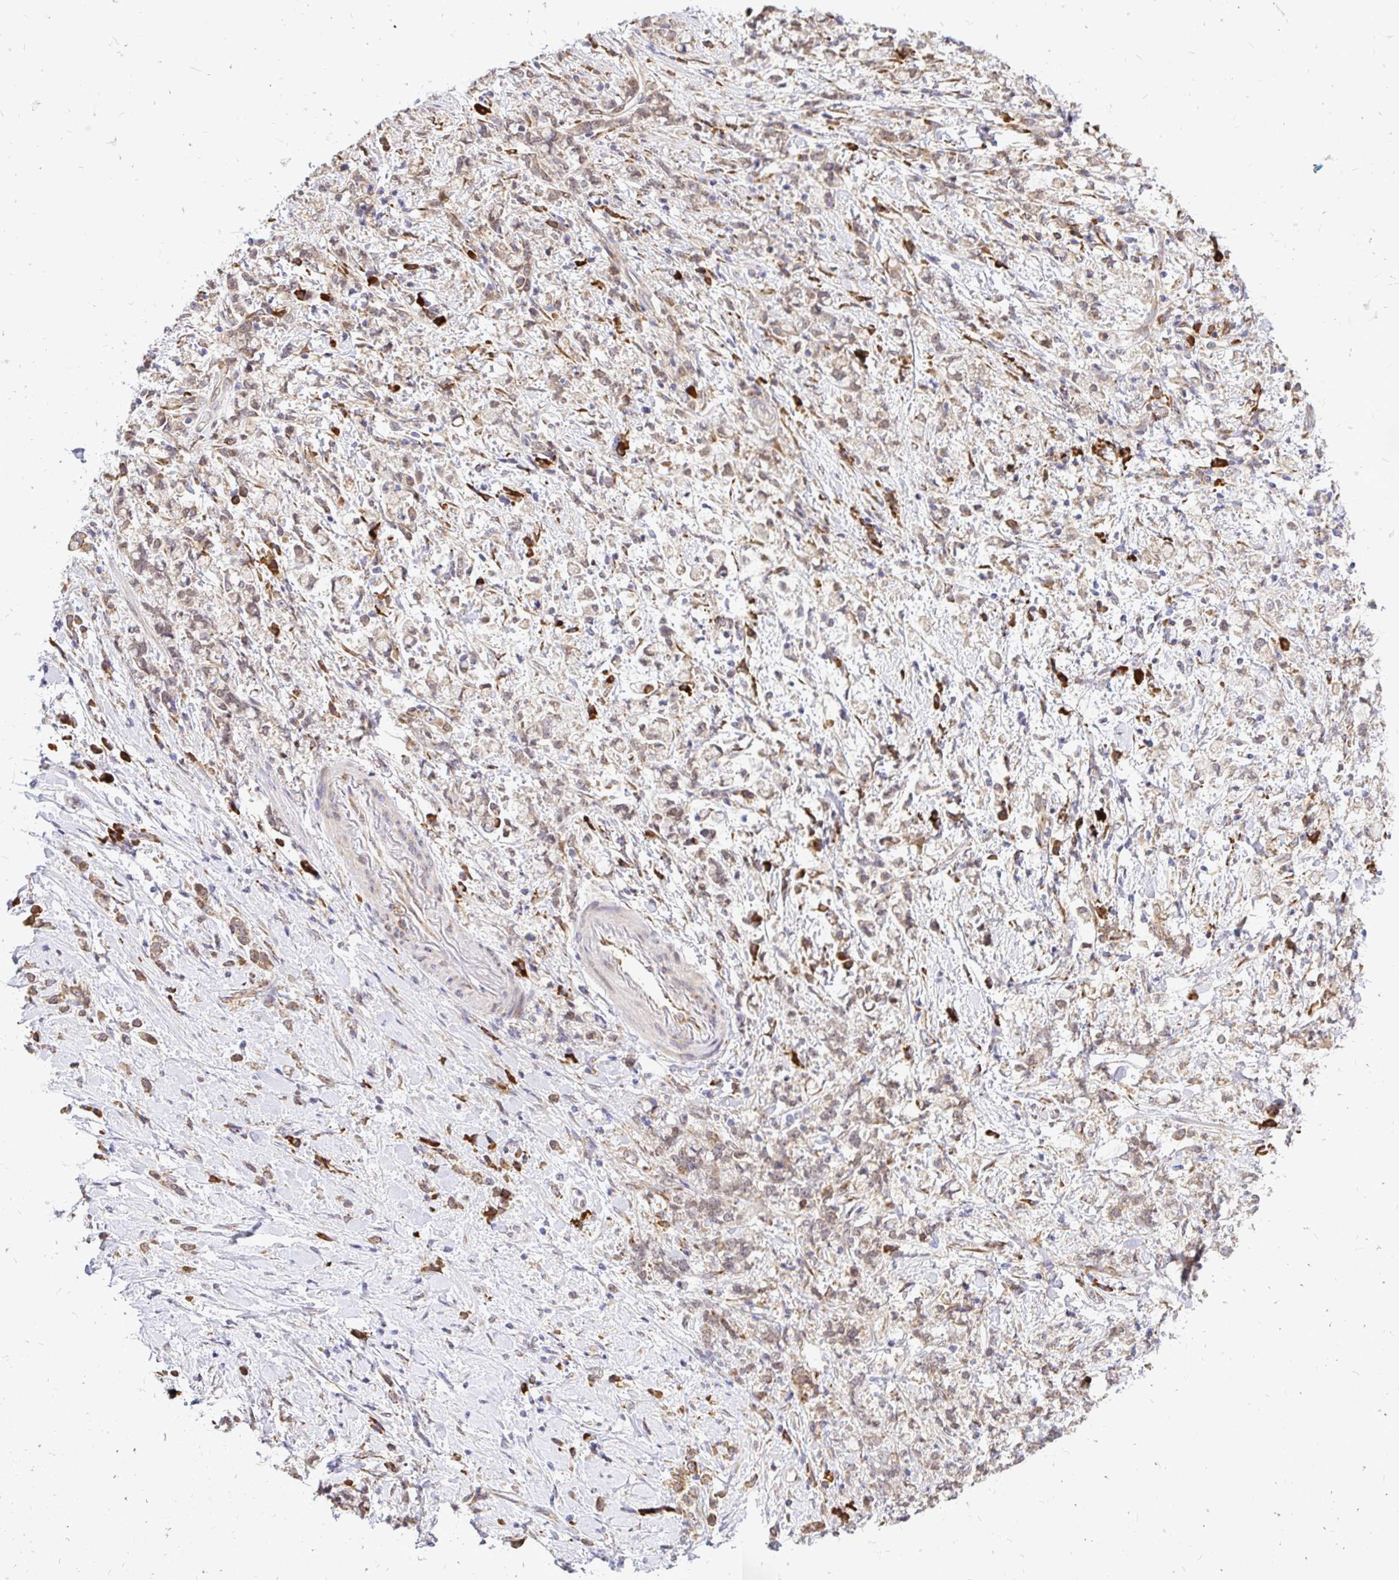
{"staining": {"intensity": "moderate", "quantity": "25%-75%", "location": "cytoplasmic/membranous"}, "tissue": "stomach cancer", "cell_type": "Tumor cells", "image_type": "cancer", "snomed": [{"axis": "morphology", "description": "Adenocarcinoma, NOS"}, {"axis": "topography", "description": "Stomach"}], "caption": "This micrograph reveals immunohistochemistry staining of stomach adenocarcinoma, with medium moderate cytoplasmic/membranous staining in approximately 25%-75% of tumor cells.", "gene": "NAALAD2", "patient": {"sex": "female", "age": 60}}